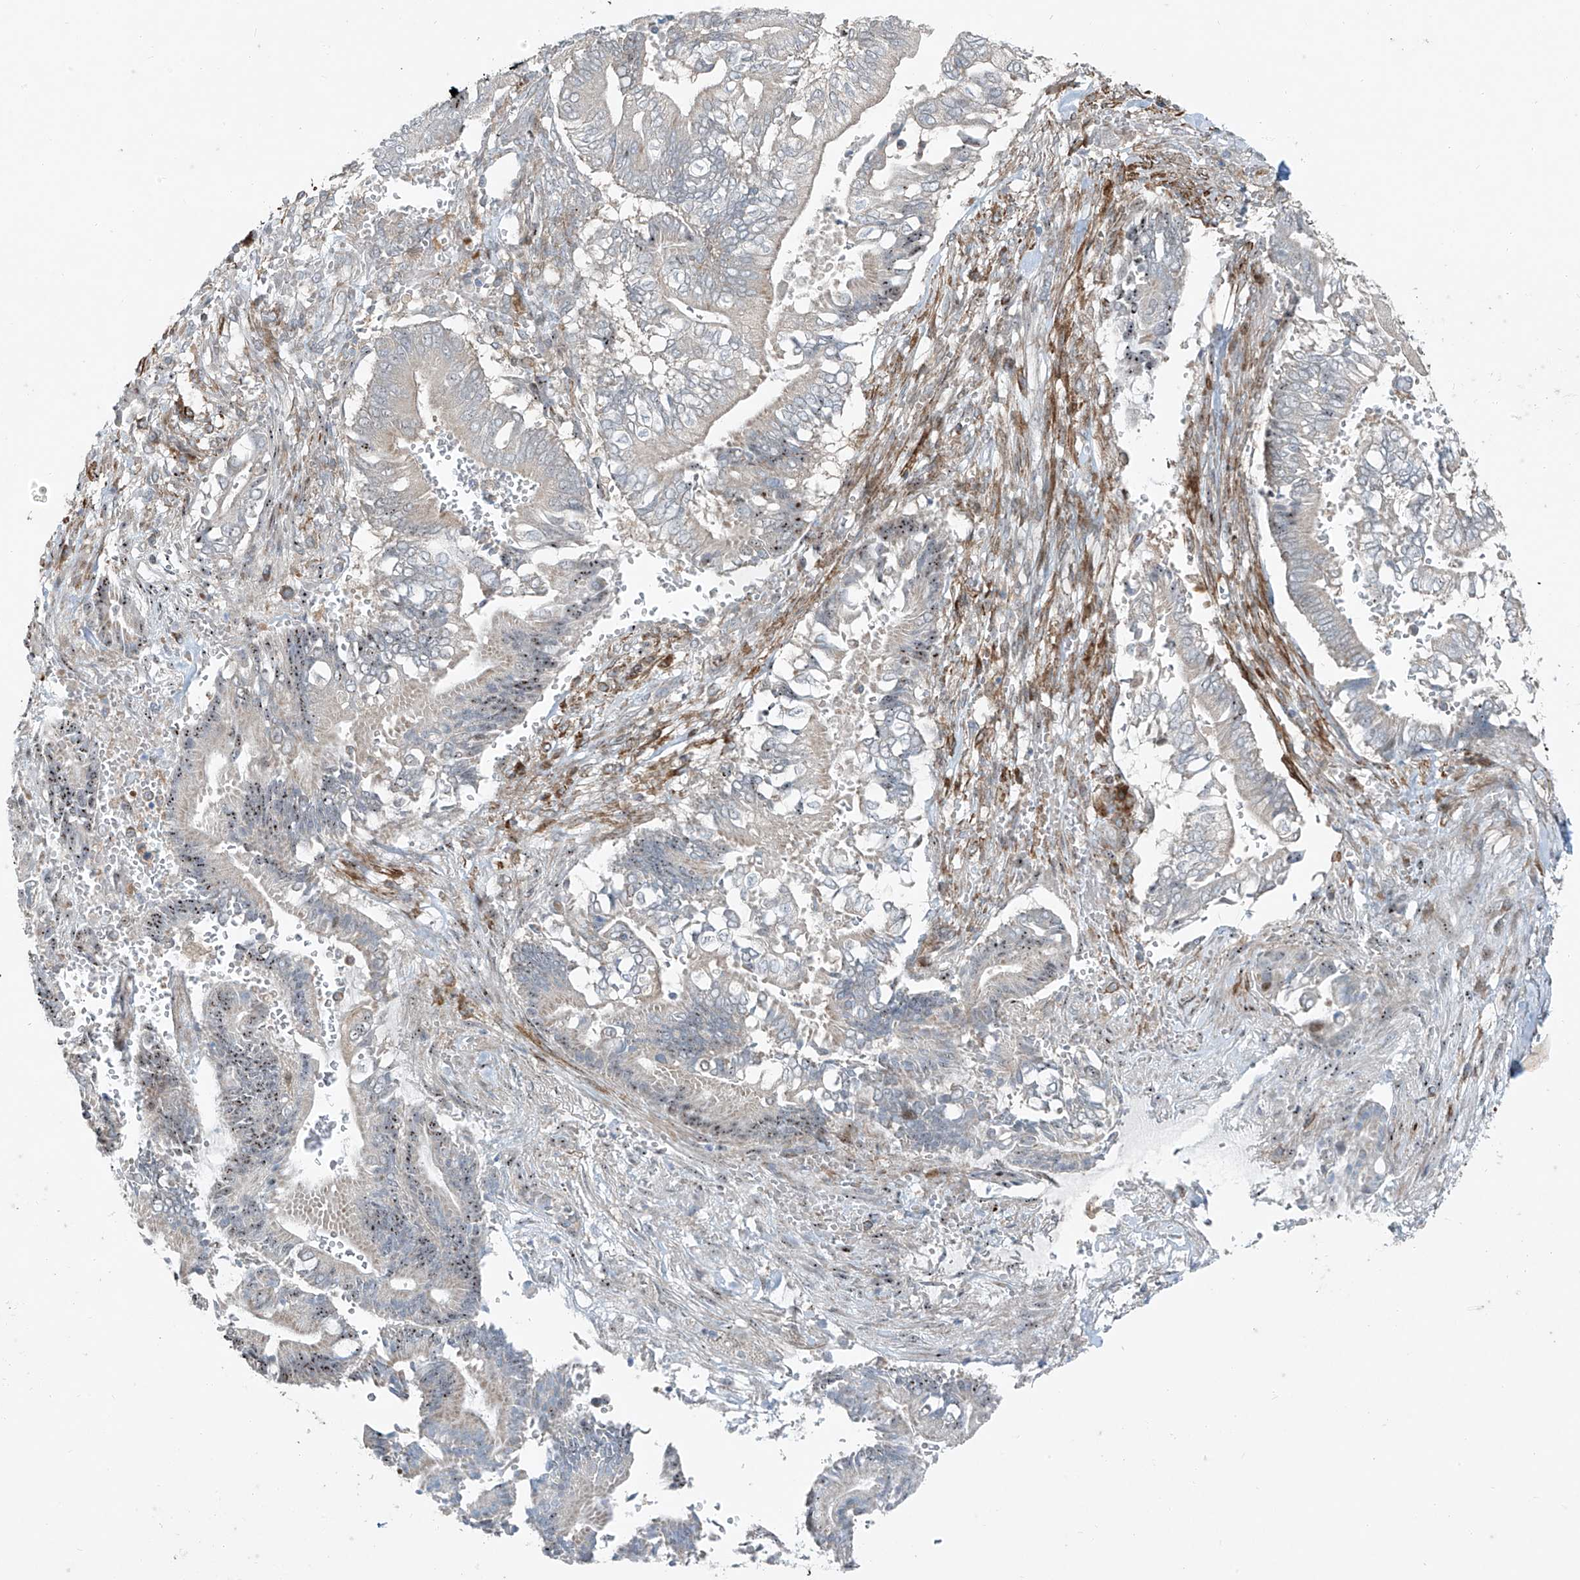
{"staining": {"intensity": "moderate", "quantity": "<25%", "location": "nuclear"}, "tissue": "pancreatic cancer", "cell_type": "Tumor cells", "image_type": "cancer", "snomed": [{"axis": "morphology", "description": "Adenocarcinoma, NOS"}, {"axis": "topography", "description": "Pancreas"}], "caption": "Pancreatic cancer stained for a protein exhibits moderate nuclear positivity in tumor cells.", "gene": "PPCS", "patient": {"sex": "male", "age": 68}}